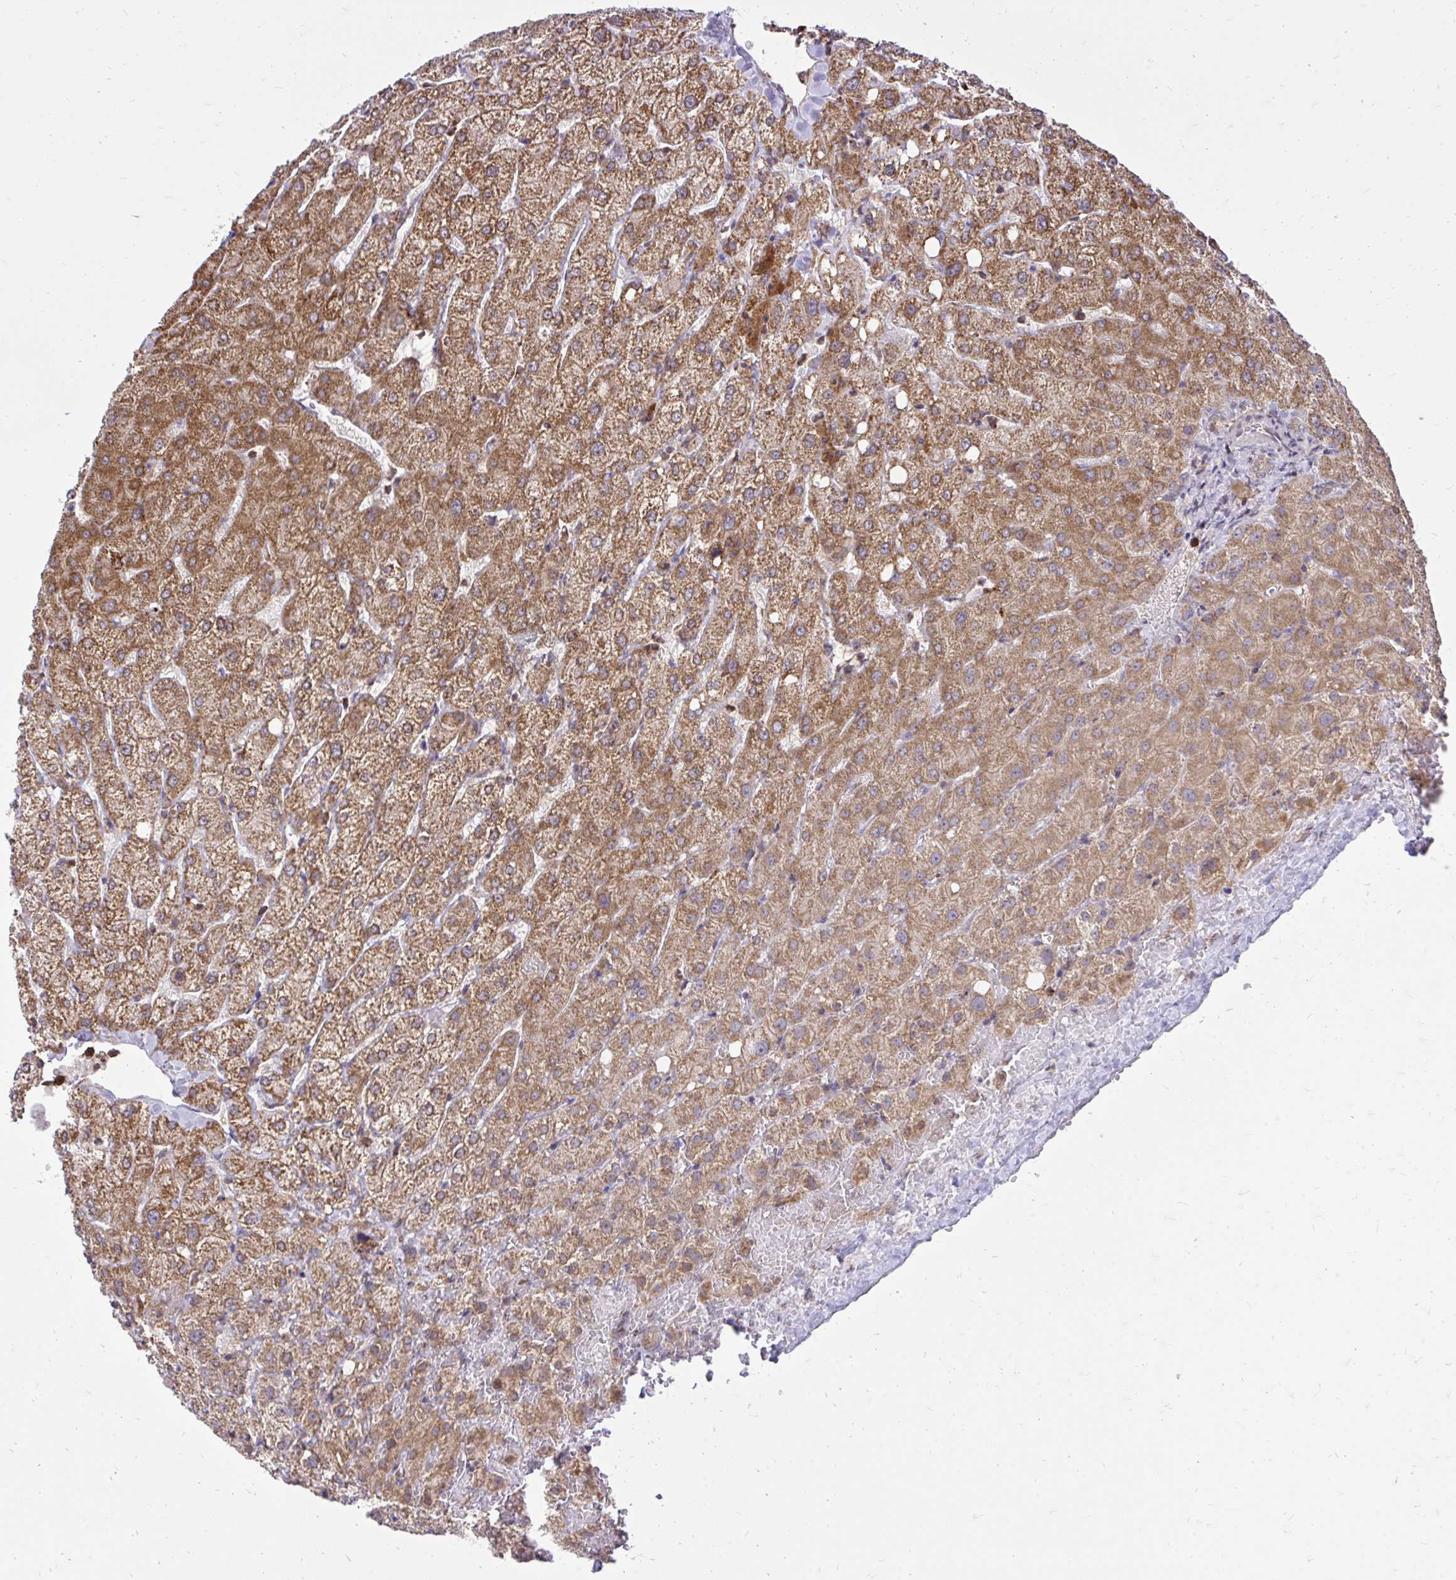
{"staining": {"intensity": "weak", "quantity": "<25%", "location": "cytoplasmic/membranous"}, "tissue": "liver", "cell_type": "Cholangiocytes", "image_type": "normal", "snomed": [{"axis": "morphology", "description": "Normal tissue, NOS"}, {"axis": "topography", "description": "Liver"}], "caption": "The micrograph reveals no significant staining in cholangiocytes of liver. (DAB IHC with hematoxylin counter stain).", "gene": "SLC7A5", "patient": {"sex": "female", "age": 54}}